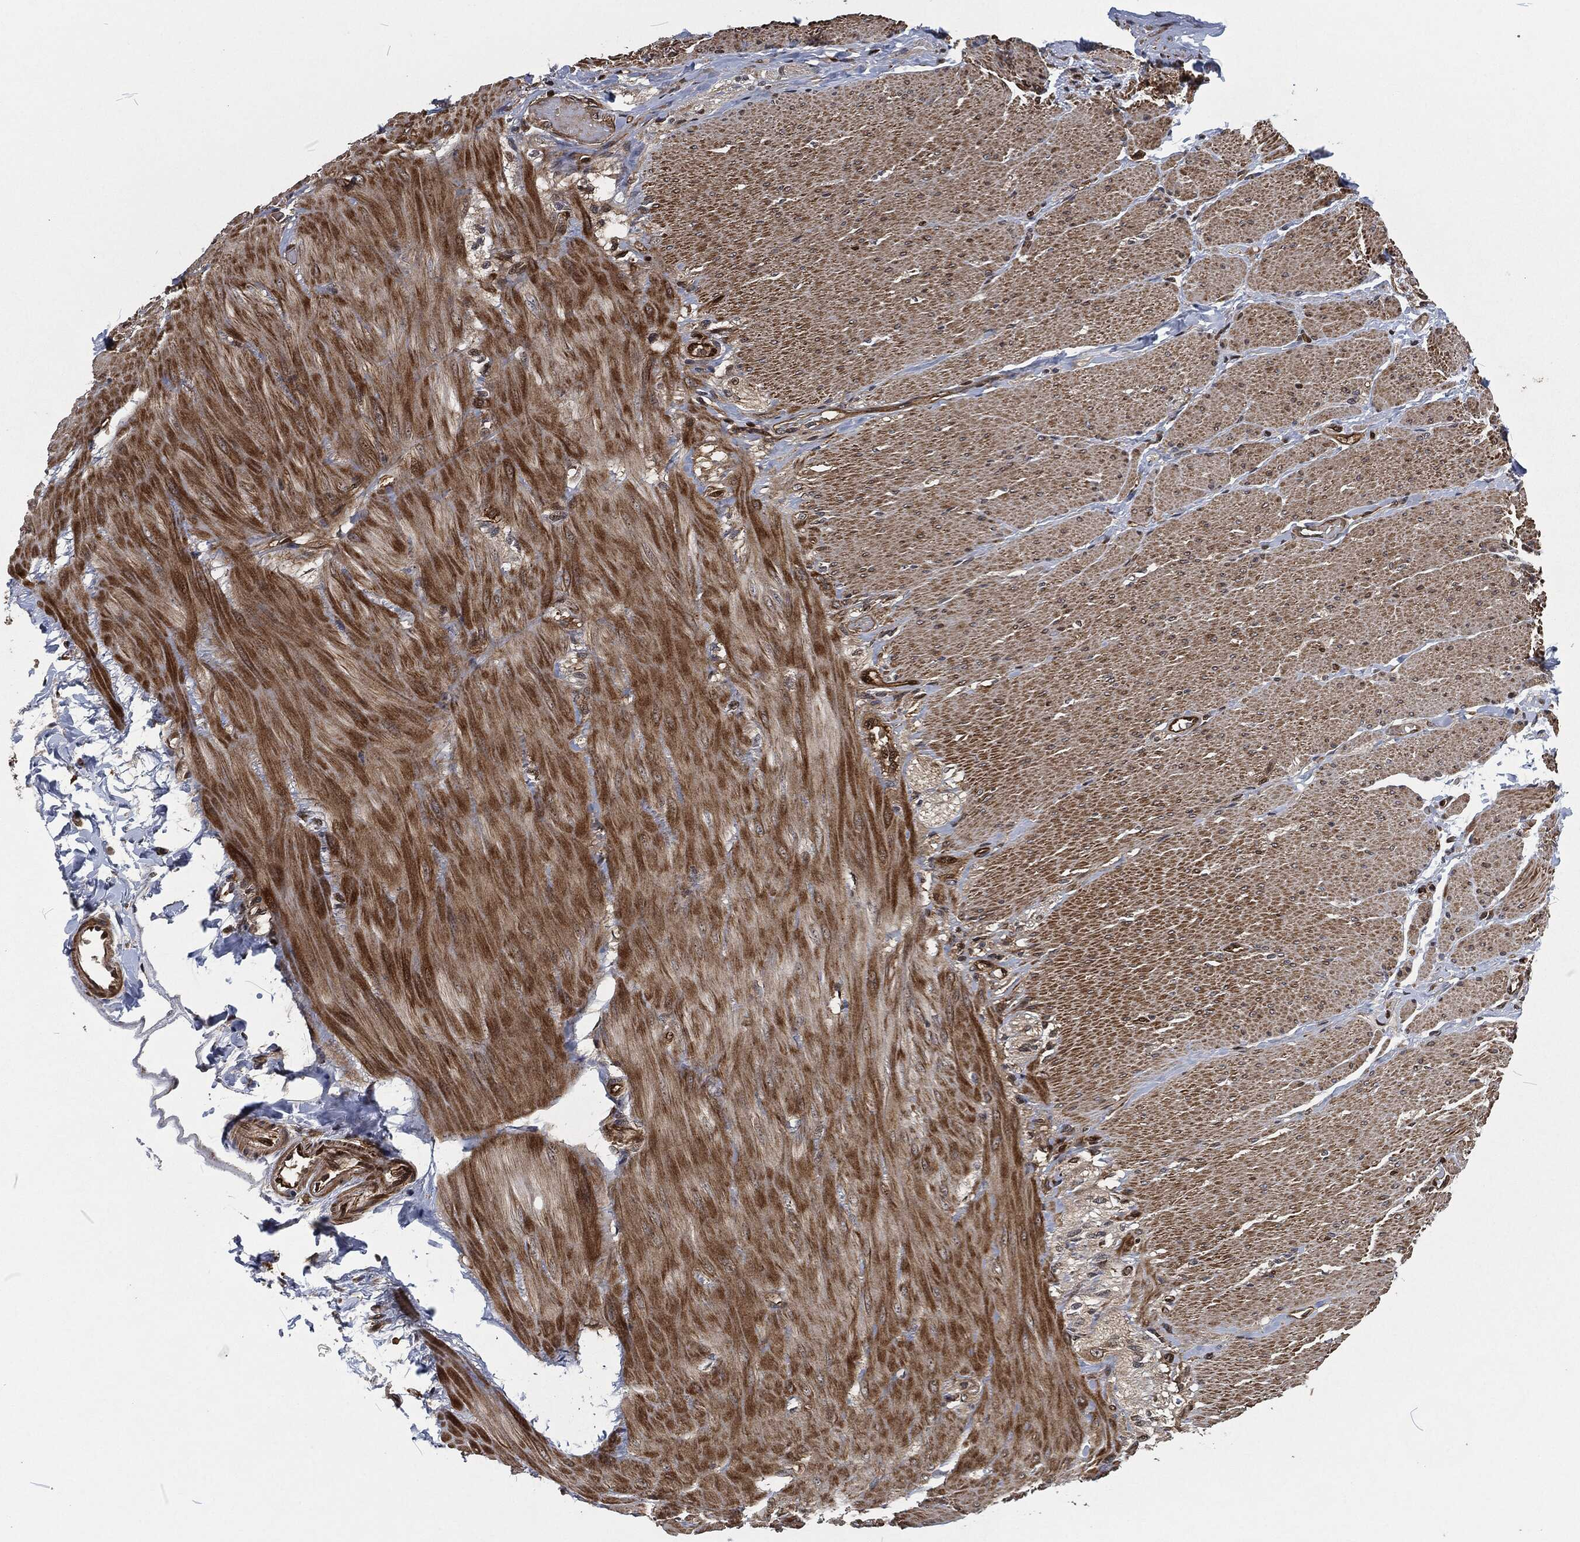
{"staining": {"intensity": "moderate", "quantity": ">75%", "location": "cytoplasmic/membranous"}, "tissue": "soft tissue", "cell_type": "Fibroblasts", "image_type": "normal", "snomed": [{"axis": "morphology", "description": "Normal tissue, NOS"}, {"axis": "topography", "description": "Smooth muscle"}, {"axis": "topography", "description": "Duodenum"}, {"axis": "topography", "description": "Peripheral nerve tissue"}], "caption": "Immunohistochemical staining of benign human soft tissue demonstrates moderate cytoplasmic/membranous protein positivity in about >75% of fibroblasts.", "gene": "CMPK2", "patient": {"sex": "female", "age": 61}}